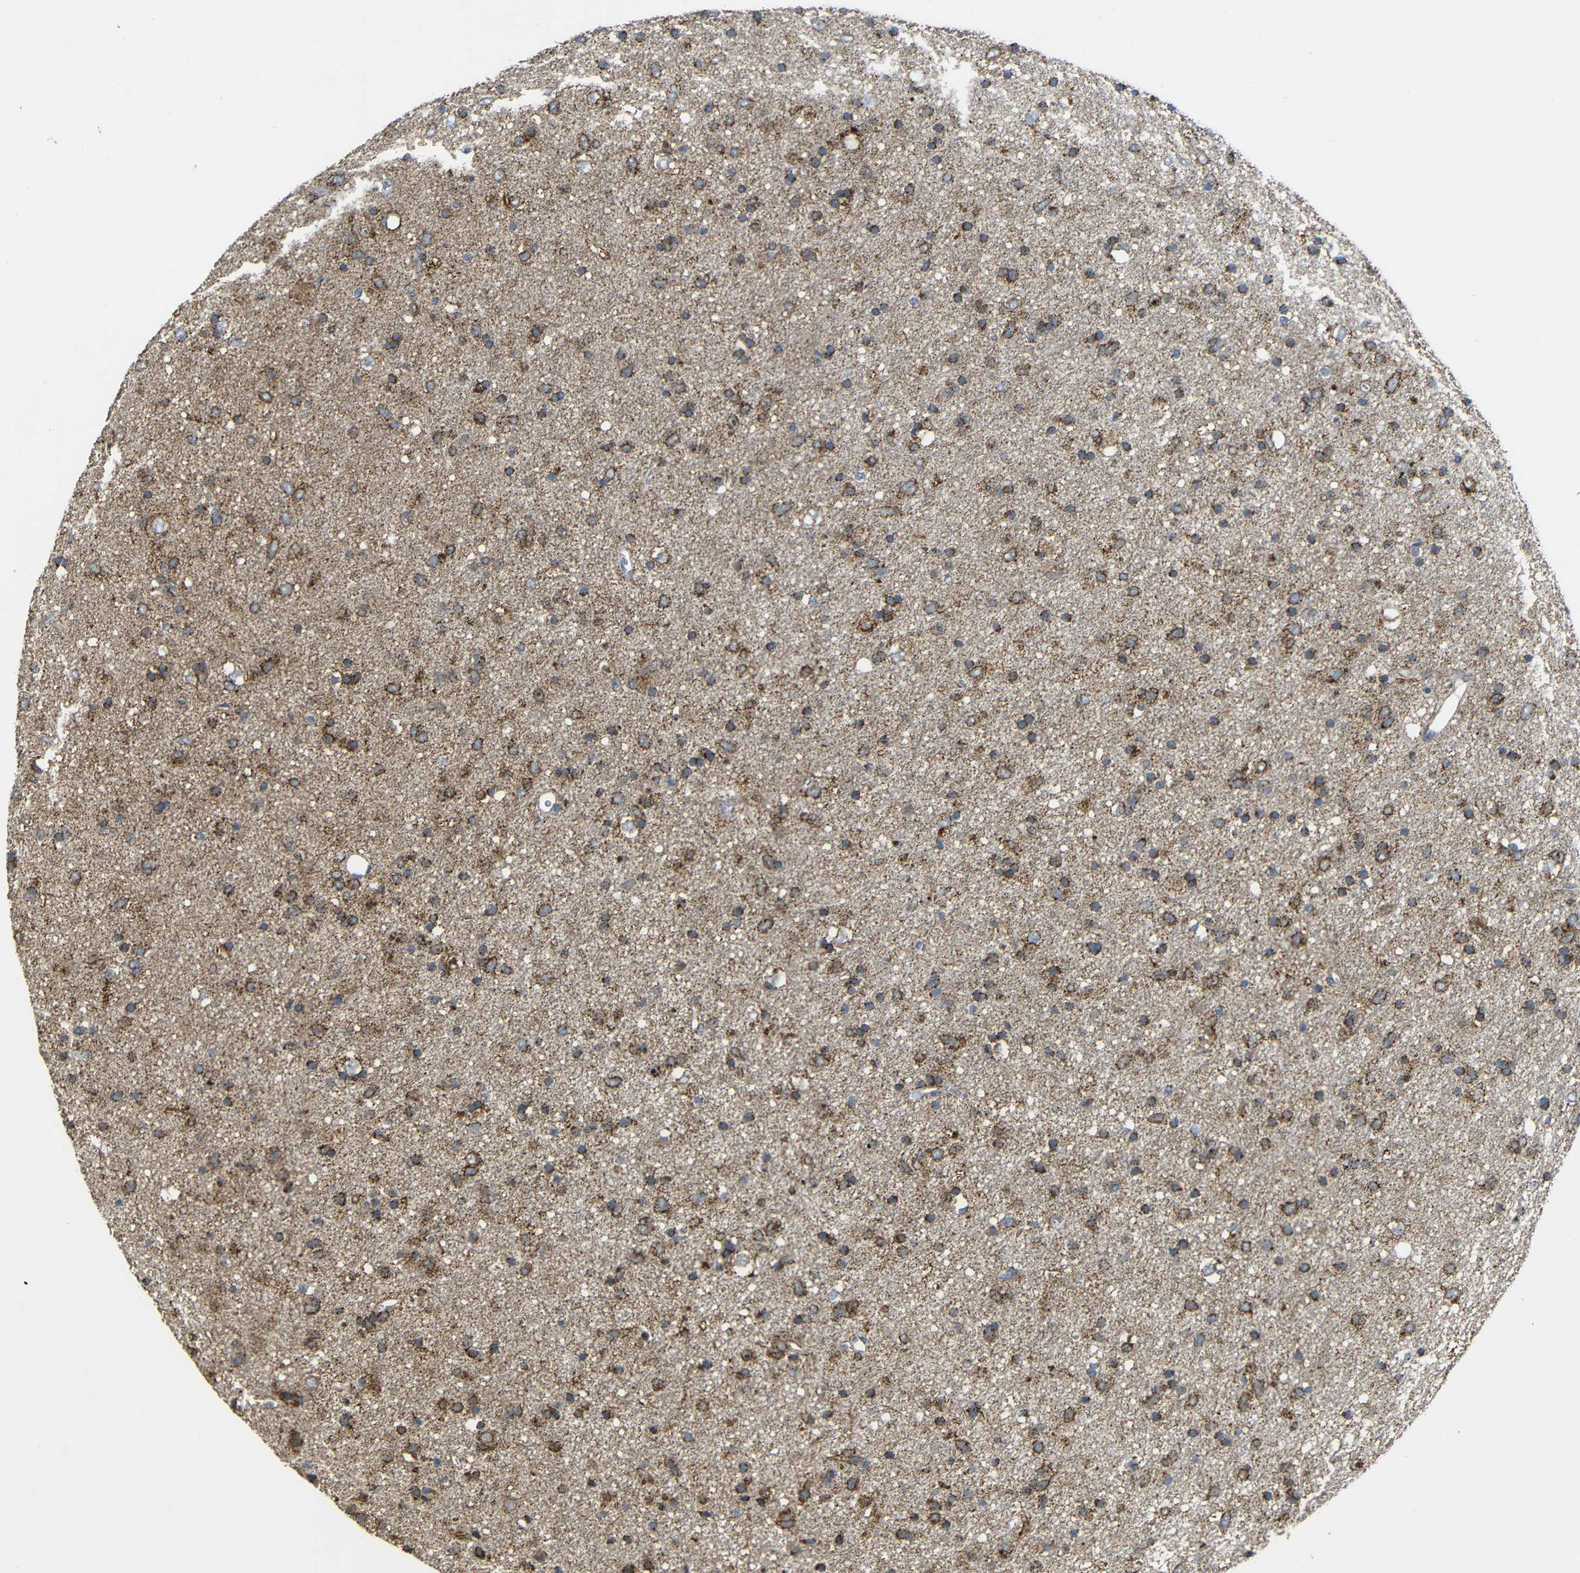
{"staining": {"intensity": "moderate", "quantity": ">75%", "location": "cytoplasmic/membranous"}, "tissue": "glioma", "cell_type": "Tumor cells", "image_type": "cancer", "snomed": [{"axis": "morphology", "description": "Glioma, malignant, Low grade"}, {"axis": "topography", "description": "Brain"}], "caption": "Glioma was stained to show a protein in brown. There is medium levels of moderate cytoplasmic/membranous expression in about >75% of tumor cells.", "gene": "NR3C2", "patient": {"sex": "male", "age": 77}}